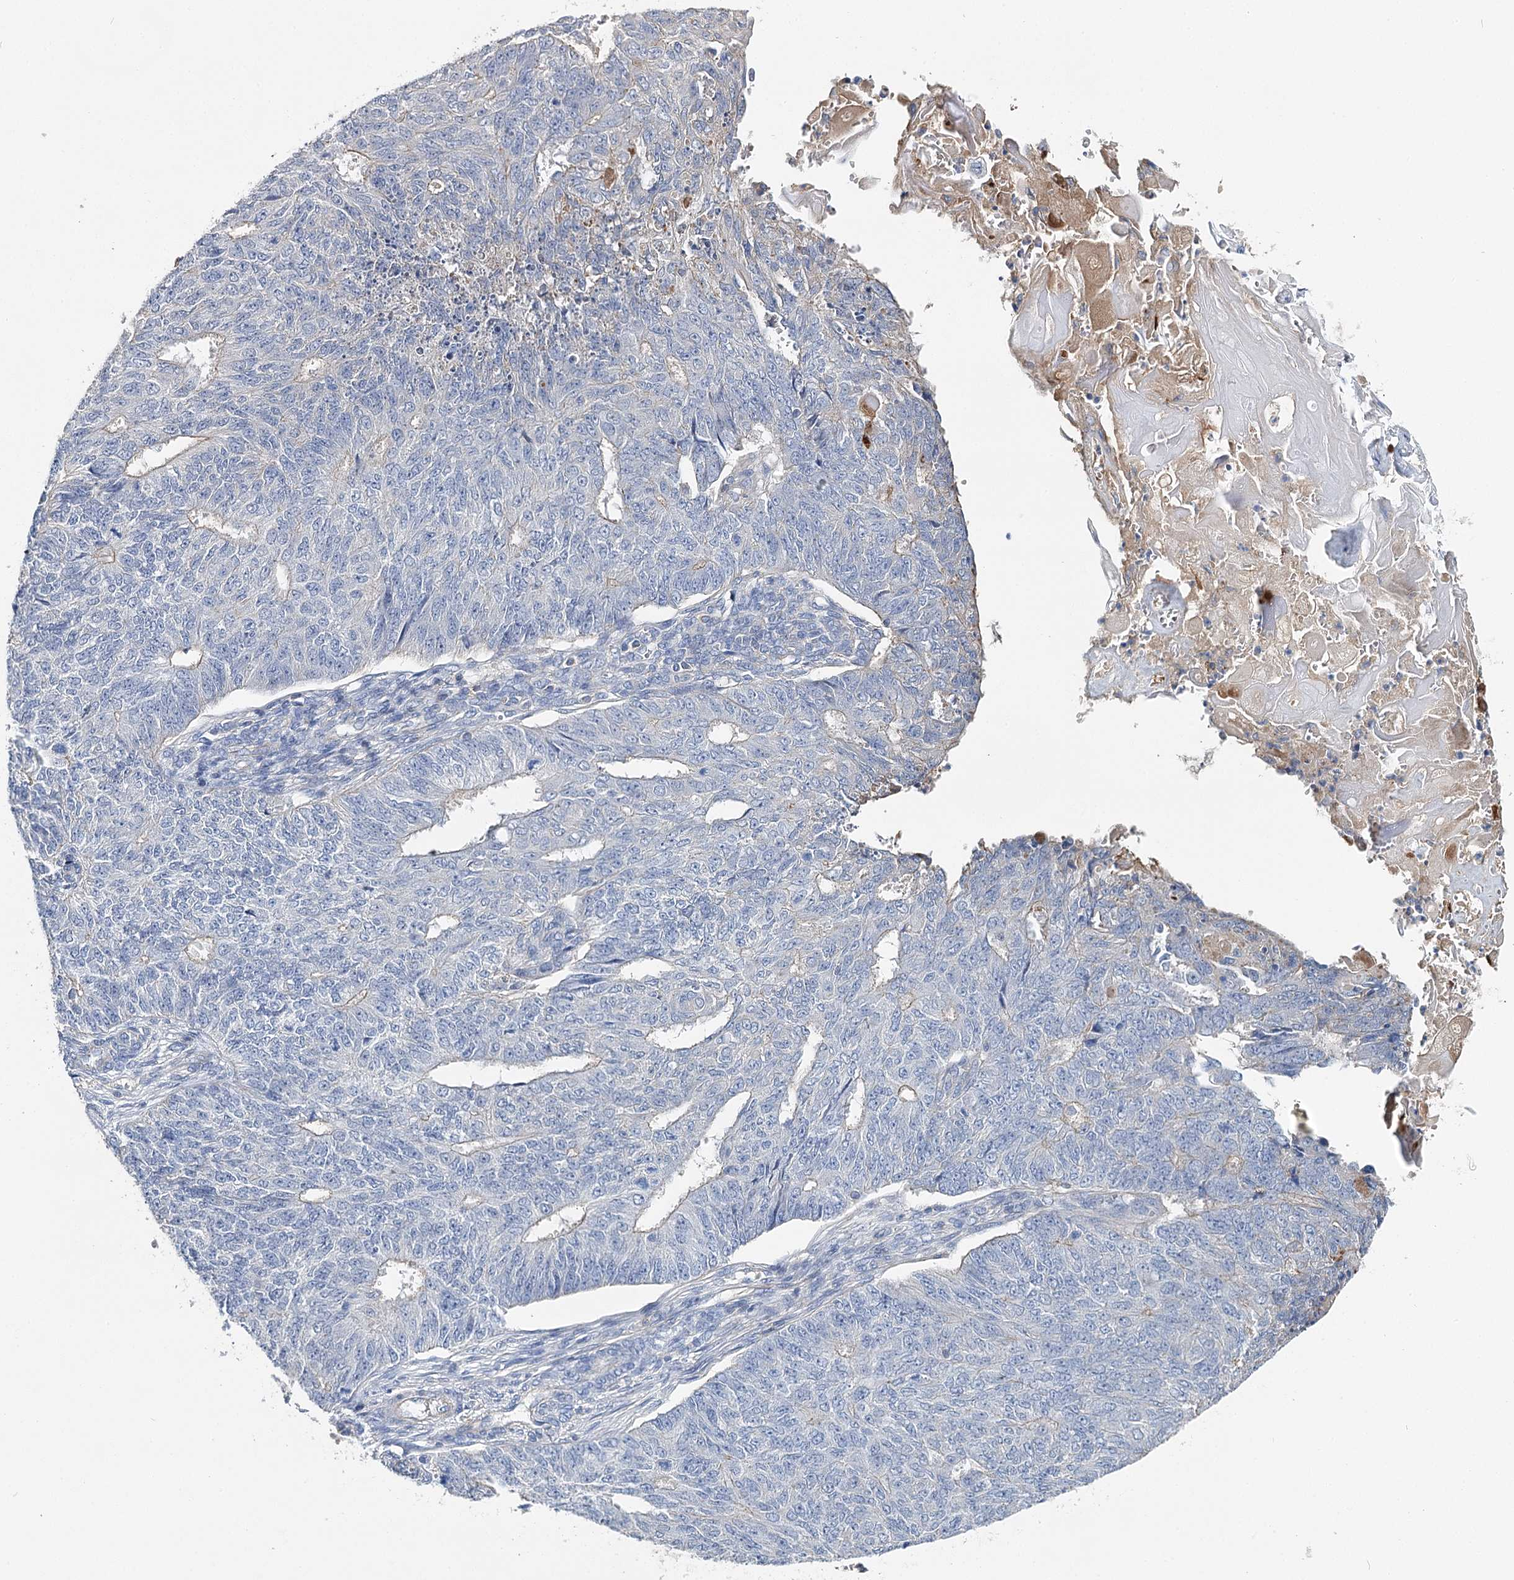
{"staining": {"intensity": "negative", "quantity": "none", "location": "none"}, "tissue": "endometrial cancer", "cell_type": "Tumor cells", "image_type": "cancer", "snomed": [{"axis": "morphology", "description": "Adenocarcinoma, NOS"}, {"axis": "topography", "description": "Endometrium"}], "caption": "Immunohistochemistry (IHC) photomicrograph of neoplastic tissue: human adenocarcinoma (endometrial) stained with DAB displays no significant protein staining in tumor cells.", "gene": "EPYC", "patient": {"sex": "female", "age": 32}}